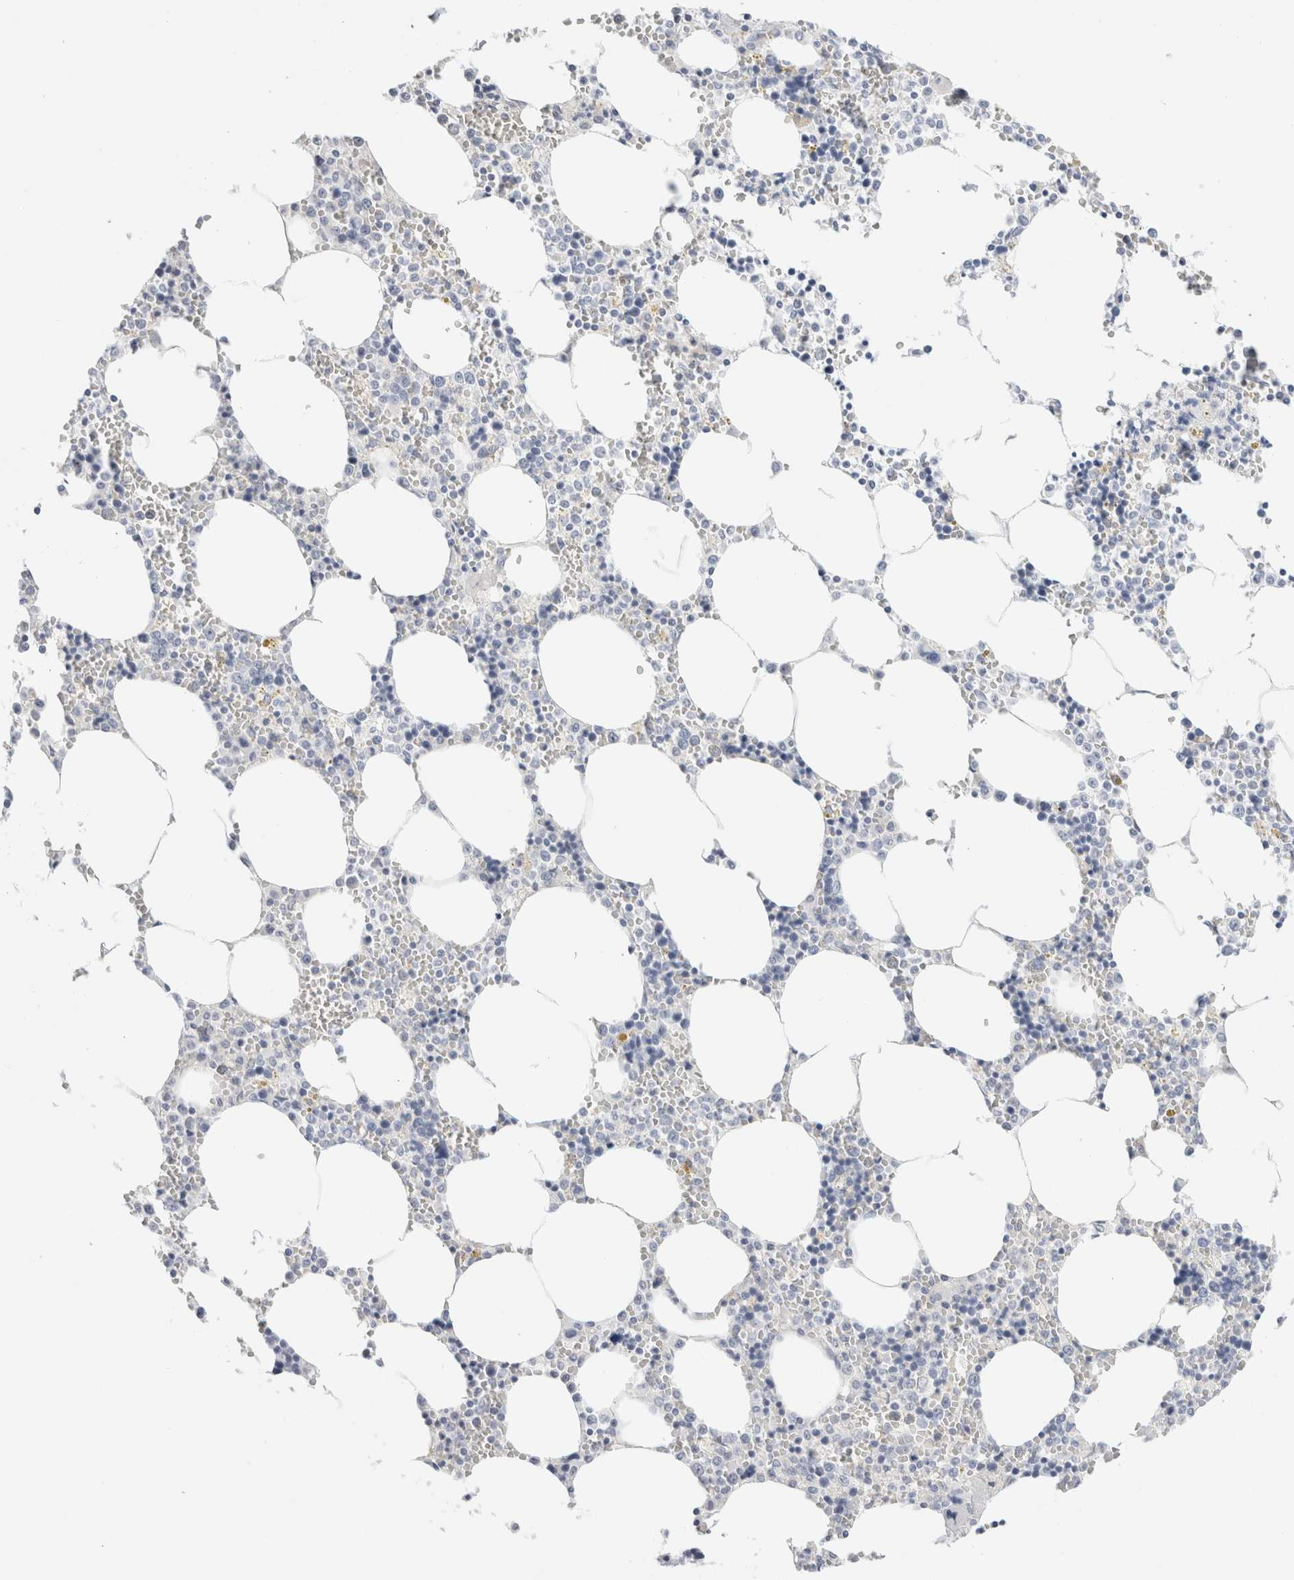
{"staining": {"intensity": "negative", "quantity": "none", "location": "none"}, "tissue": "bone marrow", "cell_type": "Hematopoietic cells", "image_type": "normal", "snomed": [{"axis": "morphology", "description": "Normal tissue, NOS"}, {"axis": "topography", "description": "Bone marrow"}], "caption": "This is an IHC image of benign bone marrow. There is no expression in hematopoietic cells.", "gene": "MUC15", "patient": {"sex": "male", "age": 70}}